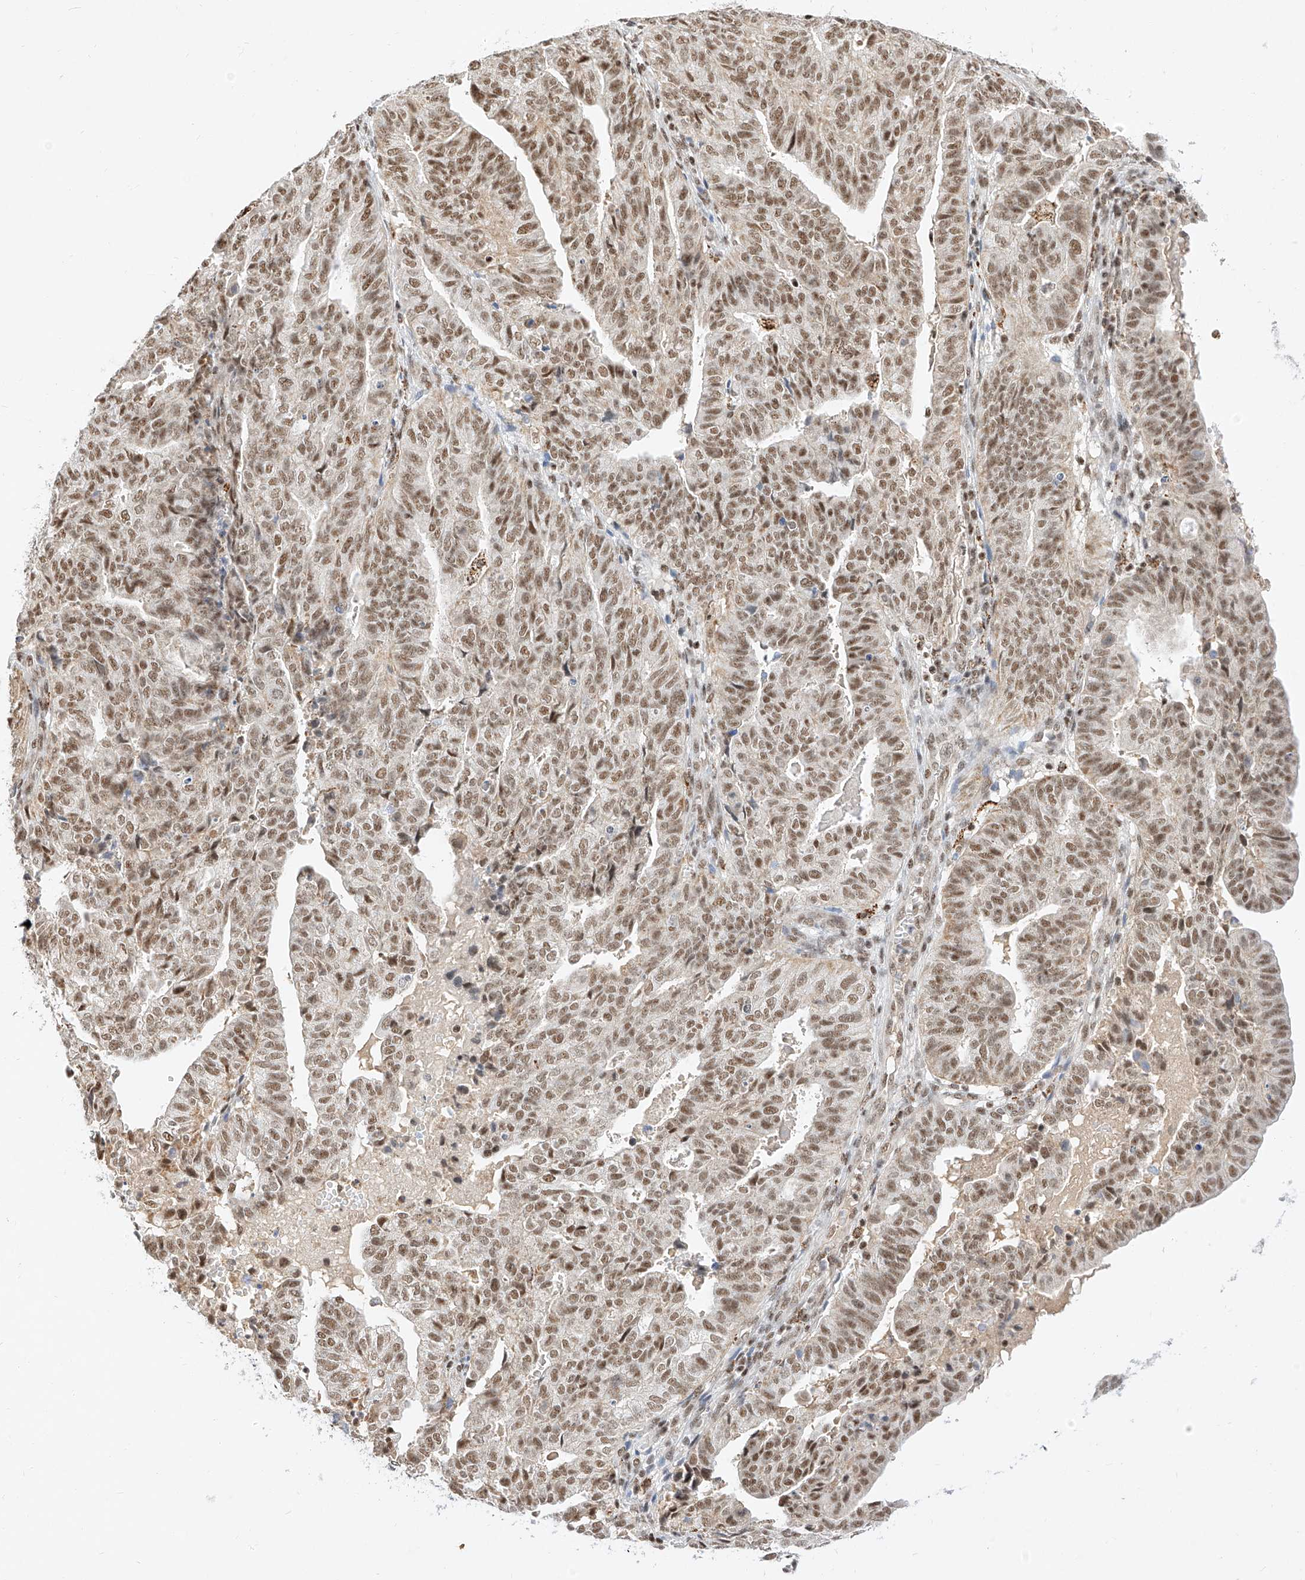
{"staining": {"intensity": "moderate", "quantity": ">75%", "location": "nuclear"}, "tissue": "endometrial cancer", "cell_type": "Tumor cells", "image_type": "cancer", "snomed": [{"axis": "morphology", "description": "Adenocarcinoma, NOS"}, {"axis": "topography", "description": "Uterus"}], "caption": "Moderate nuclear protein positivity is appreciated in approximately >75% of tumor cells in endometrial cancer (adenocarcinoma). The staining was performed using DAB (3,3'-diaminobenzidine) to visualize the protein expression in brown, while the nuclei were stained in blue with hematoxylin (Magnification: 20x).", "gene": "NRF1", "patient": {"sex": "female", "age": 77}}